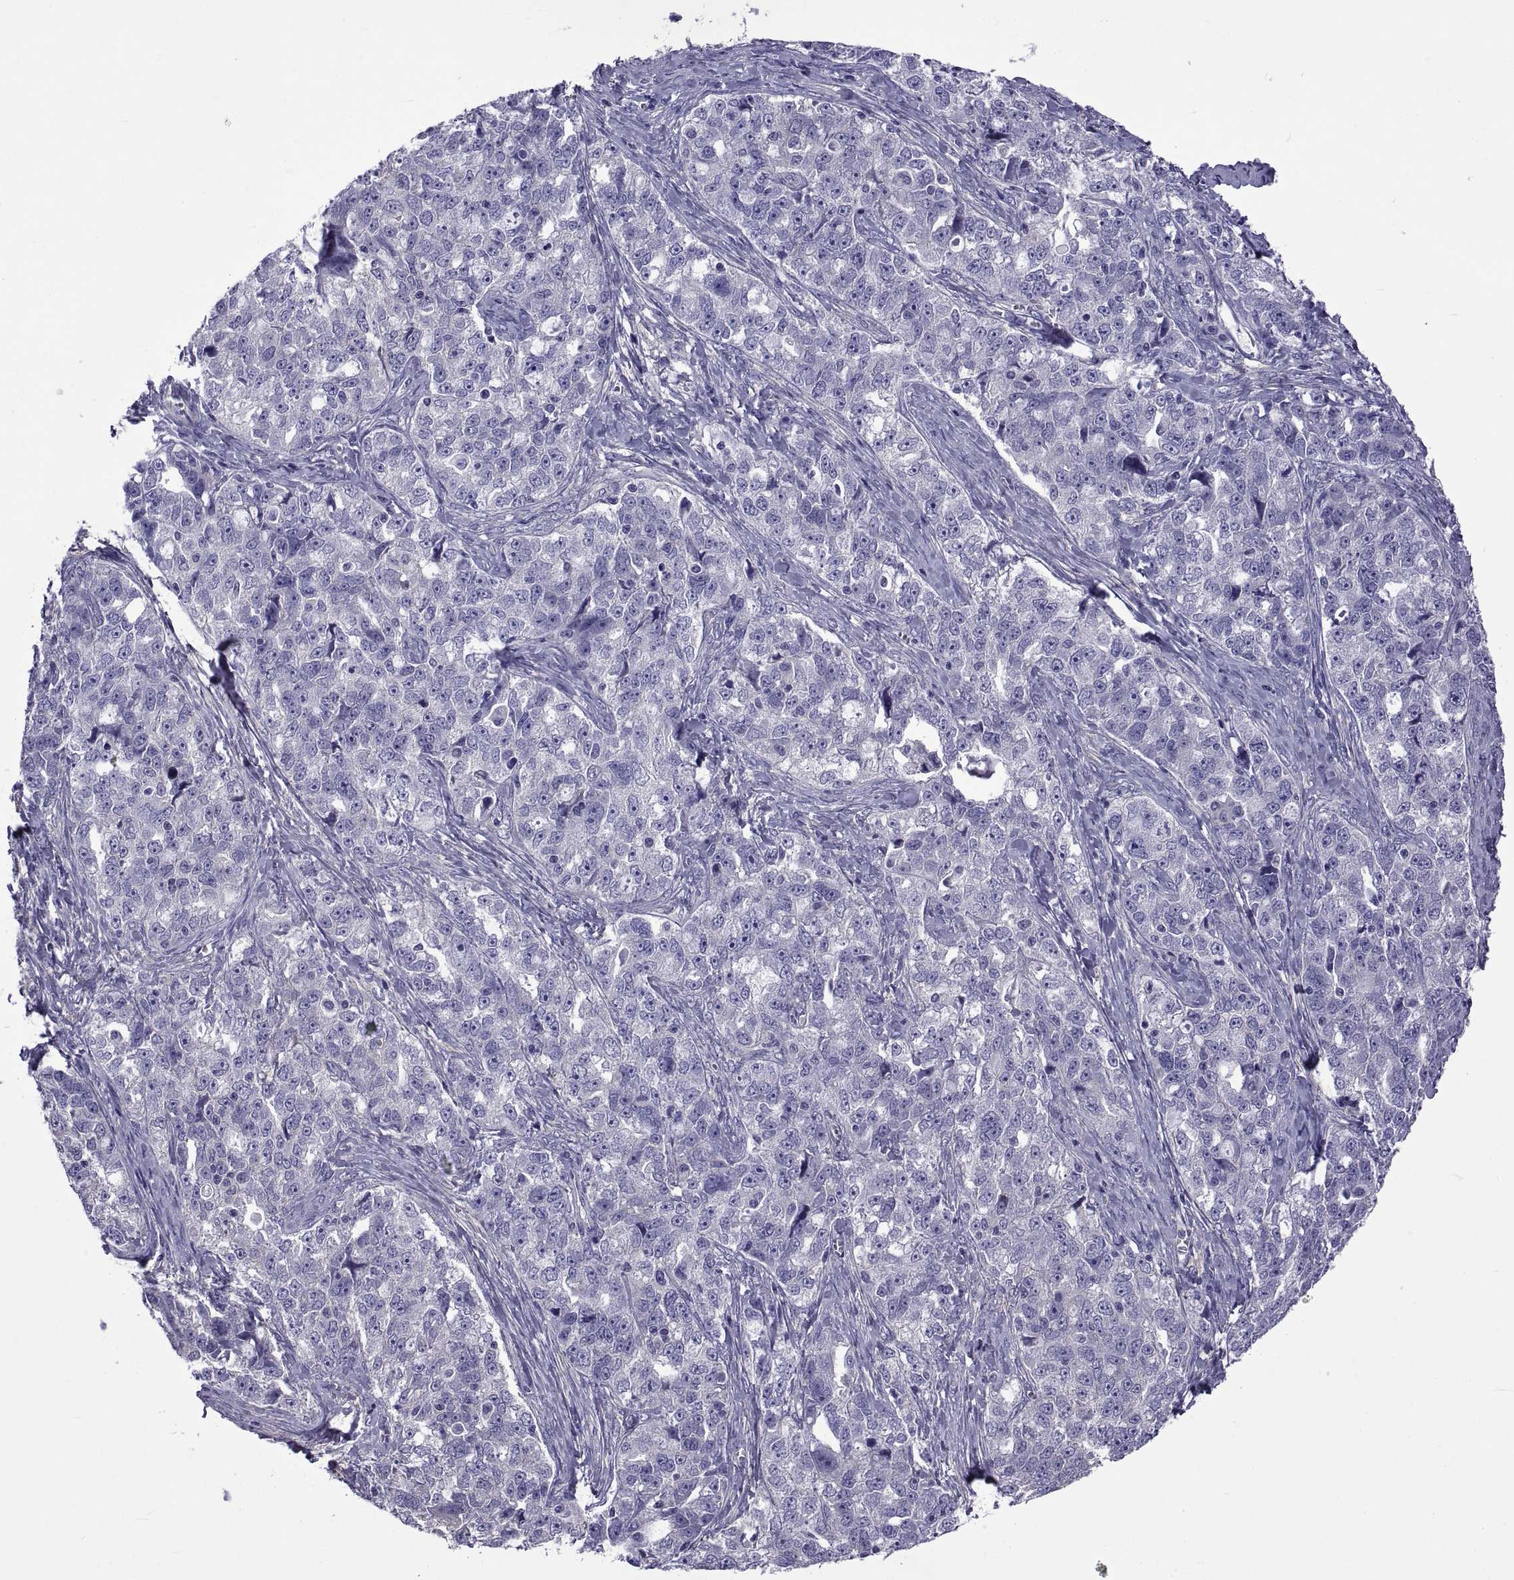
{"staining": {"intensity": "negative", "quantity": "none", "location": "none"}, "tissue": "ovarian cancer", "cell_type": "Tumor cells", "image_type": "cancer", "snomed": [{"axis": "morphology", "description": "Cystadenocarcinoma, serous, NOS"}, {"axis": "topography", "description": "Ovary"}], "caption": "IHC of ovarian serous cystadenocarcinoma exhibits no expression in tumor cells.", "gene": "TMC3", "patient": {"sex": "female", "age": 51}}